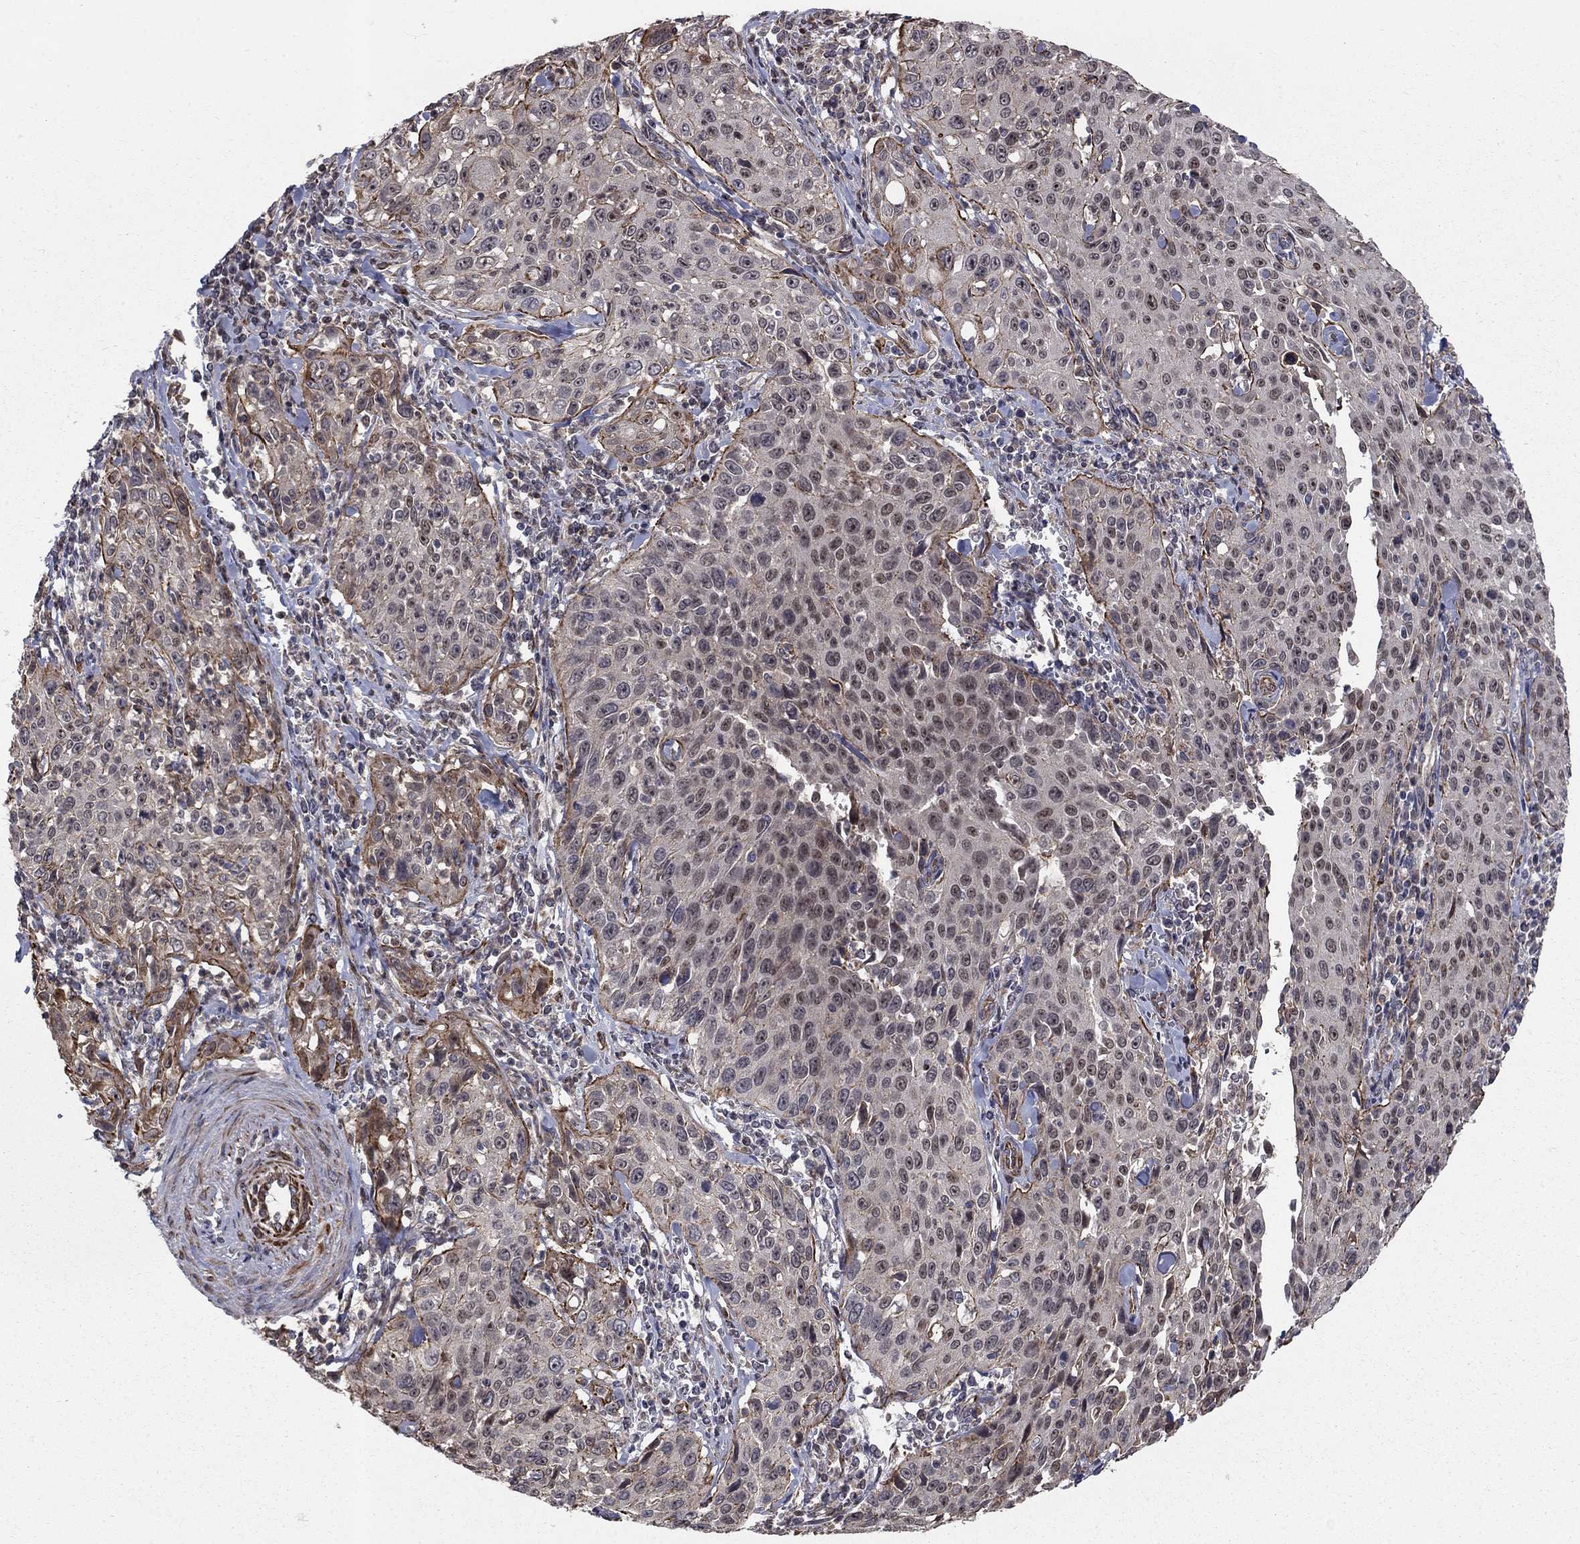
{"staining": {"intensity": "weak", "quantity": "<25%", "location": "cytoplasmic/membranous,nuclear"}, "tissue": "cervical cancer", "cell_type": "Tumor cells", "image_type": "cancer", "snomed": [{"axis": "morphology", "description": "Squamous cell carcinoma, NOS"}, {"axis": "topography", "description": "Cervix"}], "caption": "This image is of cervical squamous cell carcinoma stained with immunohistochemistry to label a protein in brown with the nuclei are counter-stained blue. There is no expression in tumor cells.", "gene": "MSRA", "patient": {"sex": "female", "age": 26}}